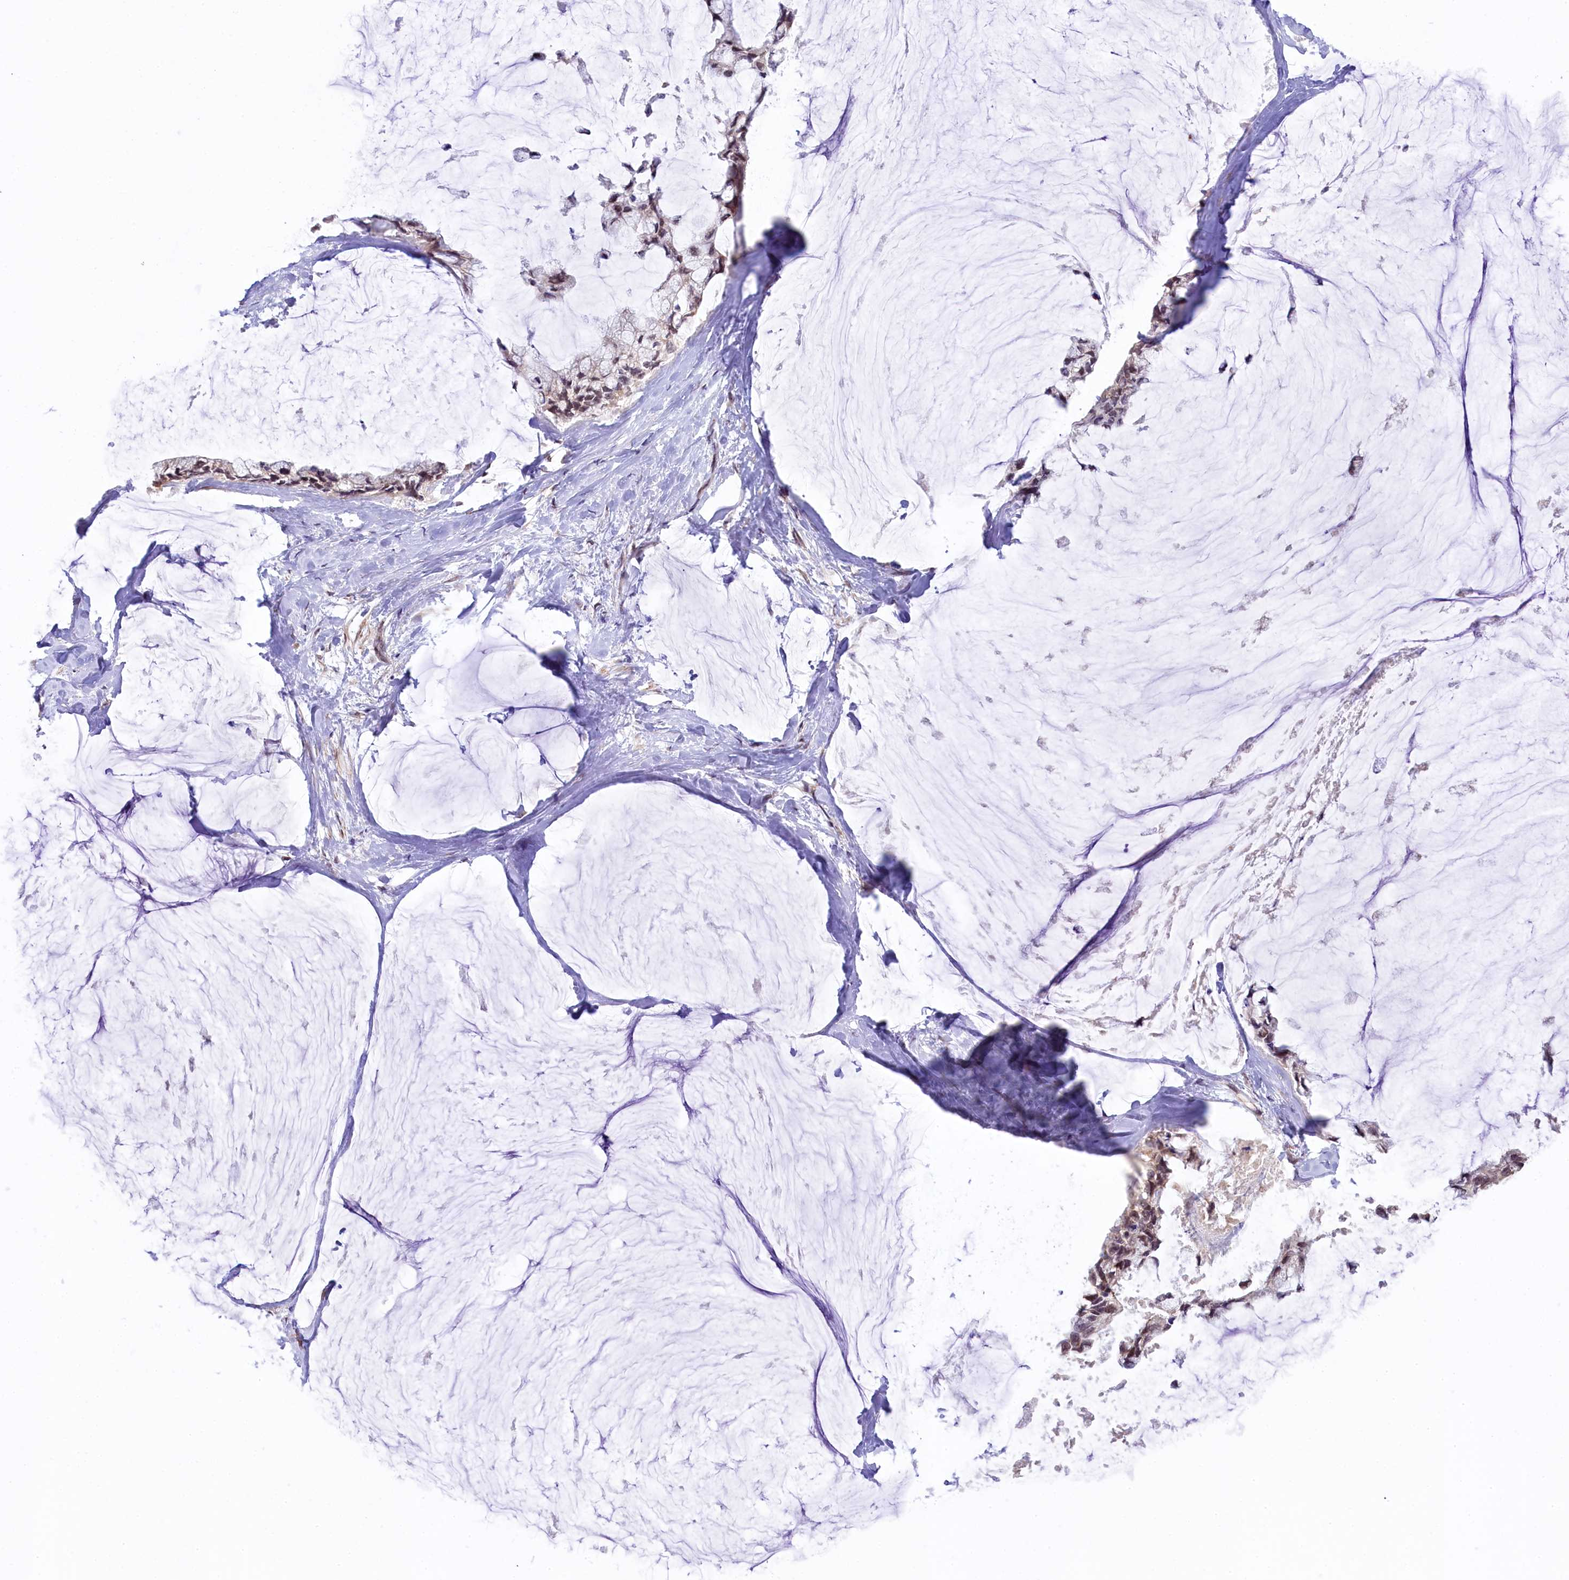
{"staining": {"intensity": "weak", "quantity": "25%-75%", "location": "nuclear"}, "tissue": "ovarian cancer", "cell_type": "Tumor cells", "image_type": "cancer", "snomed": [{"axis": "morphology", "description": "Cystadenocarcinoma, mucinous, NOS"}, {"axis": "topography", "description": "Ovary"}], "caption": "This histopathology image reveals immunohistochemistry (IHC) staining of human ovarian cancer (mucinous cystadenocarcinoma), with low weak nuclear expression in approximately 25%-75% of tumor cells.", "gene": "RBBP8", "patient": {"sex": "female", "age": 39}}